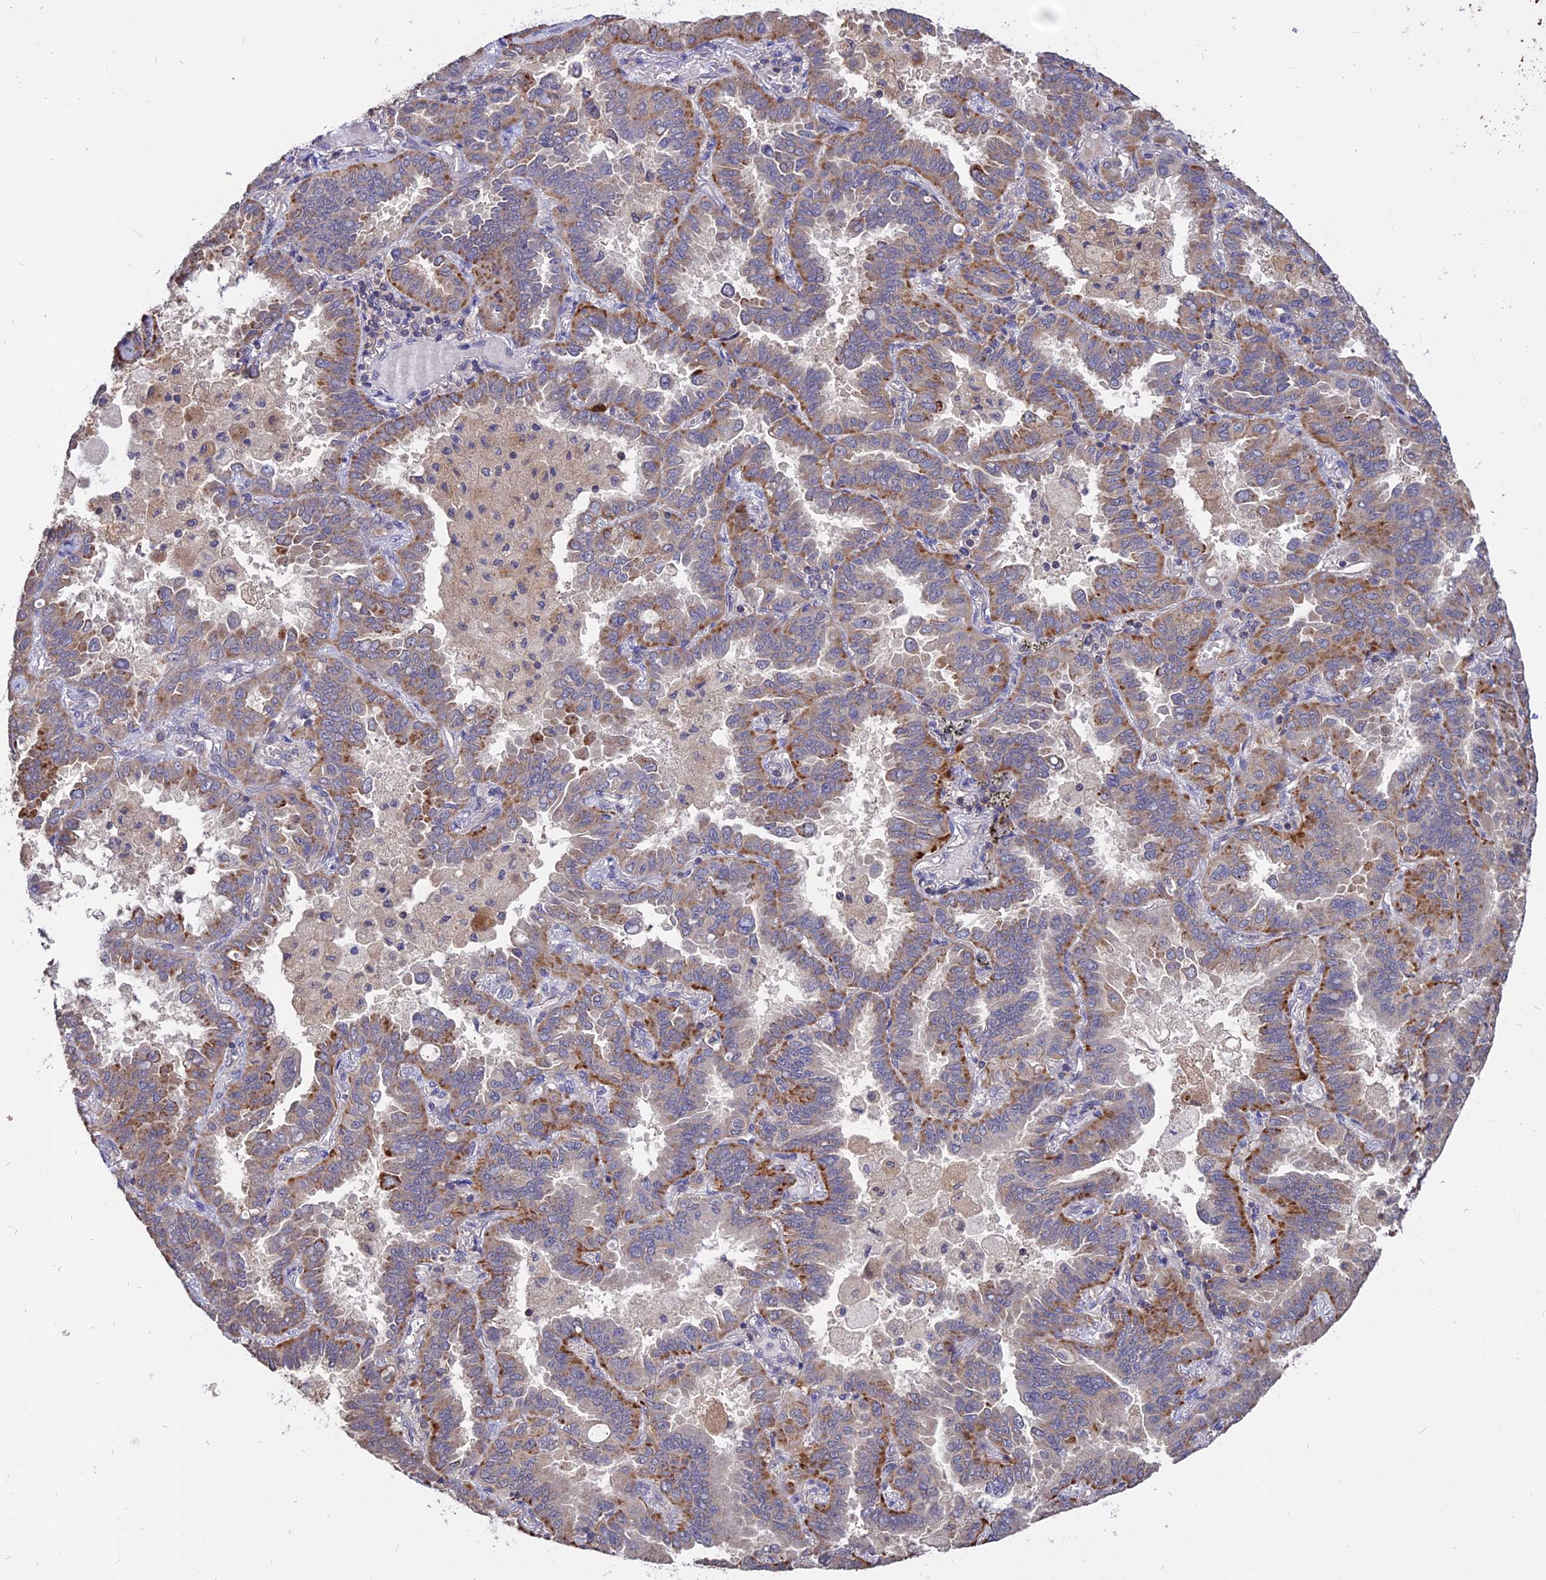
{"staining": {"intensity": "moderate", "quantity": "25%-75%", "location": "cytoplasmic/membranous"}, "tissue": "lung cancer", "cell_type": "Tumor cells", "image_type": "cancer", "snomed": [{"axis": "morphology", "description": "Adenocarcinoma, NOS"}, {"axis": "topography", "description": "Lung"}], "caption": "The histopathology image exhibits immunohistochemical staining of lung adenocarcinoma. There is moderate cytoplasmic/membranous expression is present in approximately 25%-75% of tumor cells. The protein is shown in brown color, while the nuclei are stained blue.", "gene": "CARMIL2", "patient": {"sex": "male", "age": 64}}